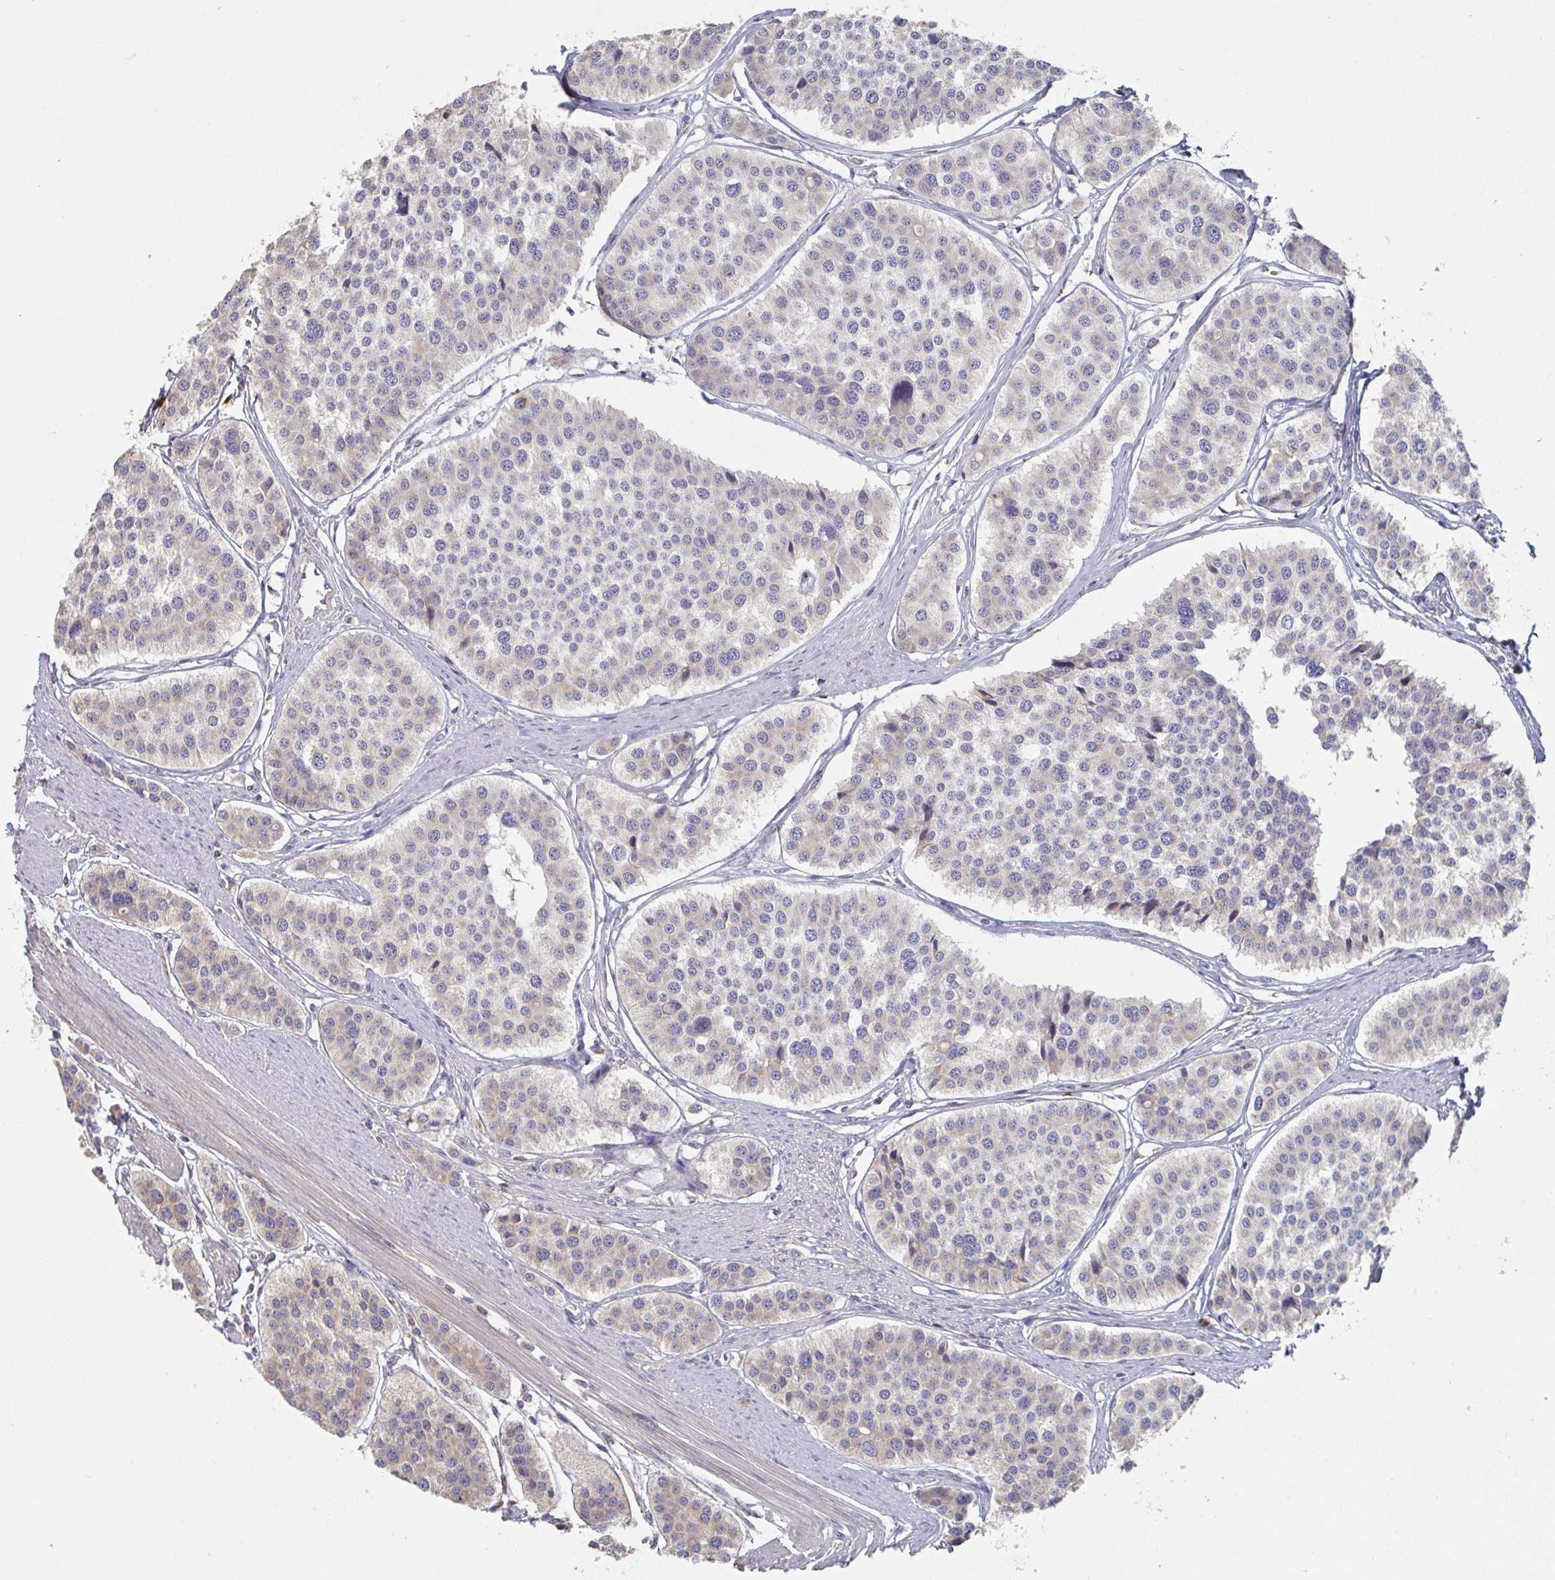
{"staining": {"intensity": "negative", "quantity": "none", "location": "none"}, "tissue": "carcinoid", "cell_type": "Tumor cells", "image_type": "cancer", "snomed": [{"axis": "morphology", "description": "Carcinoid, malignant, NOS"}, {"axis": "topography", "description": "Small intestine"}], "caption": "Image shows no protein expression in tumor cells of carcinoid tissue.", "gene": "ELOVL1", "patient": {"sex": "male", "age": 60}}